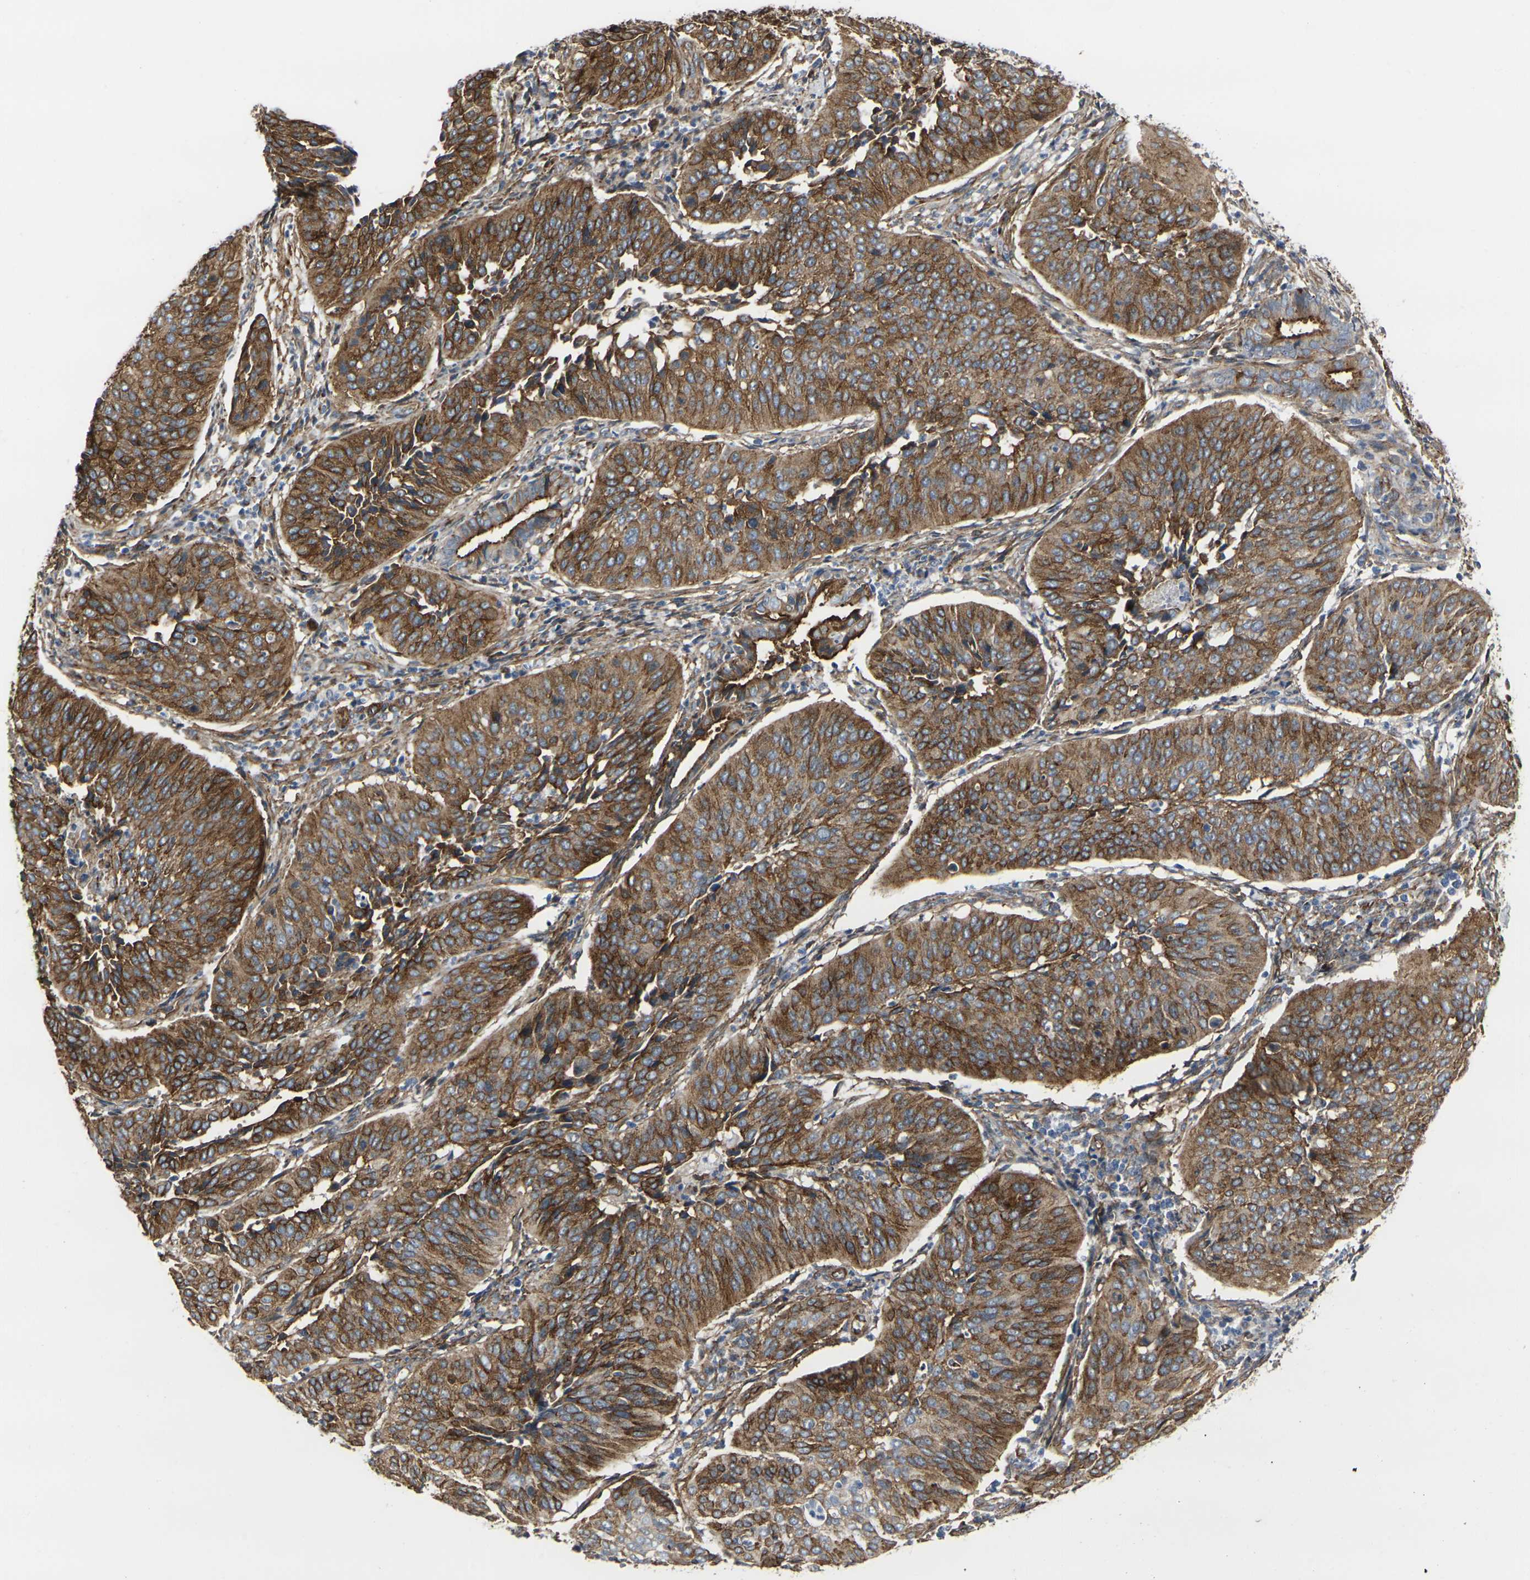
{"staining": {"intensity": "strong", "quantity": ">75%", "location": "cytoplasmic/membranous"}, "tissue": "cervical cancer", "cell_type": "Tumor cells", "image_type": "cancer", "snomed": [{"axis": "morphology", "description": "Normal tissue, NOS"}, {"axis": "morphology", "description": "Squamous cell carcinoma, NOS"}, {"axis": "topography", "description": "Cervix"}], "caption": "About >75% of tumor cells in human squamous cell carcinoma (cervical) display strong cytoplasmic/membranous protein staining as visualized by brown immunohistochemical staining.", "gene": "MYOF", "patient": {"sex": "female", "age": 39}}